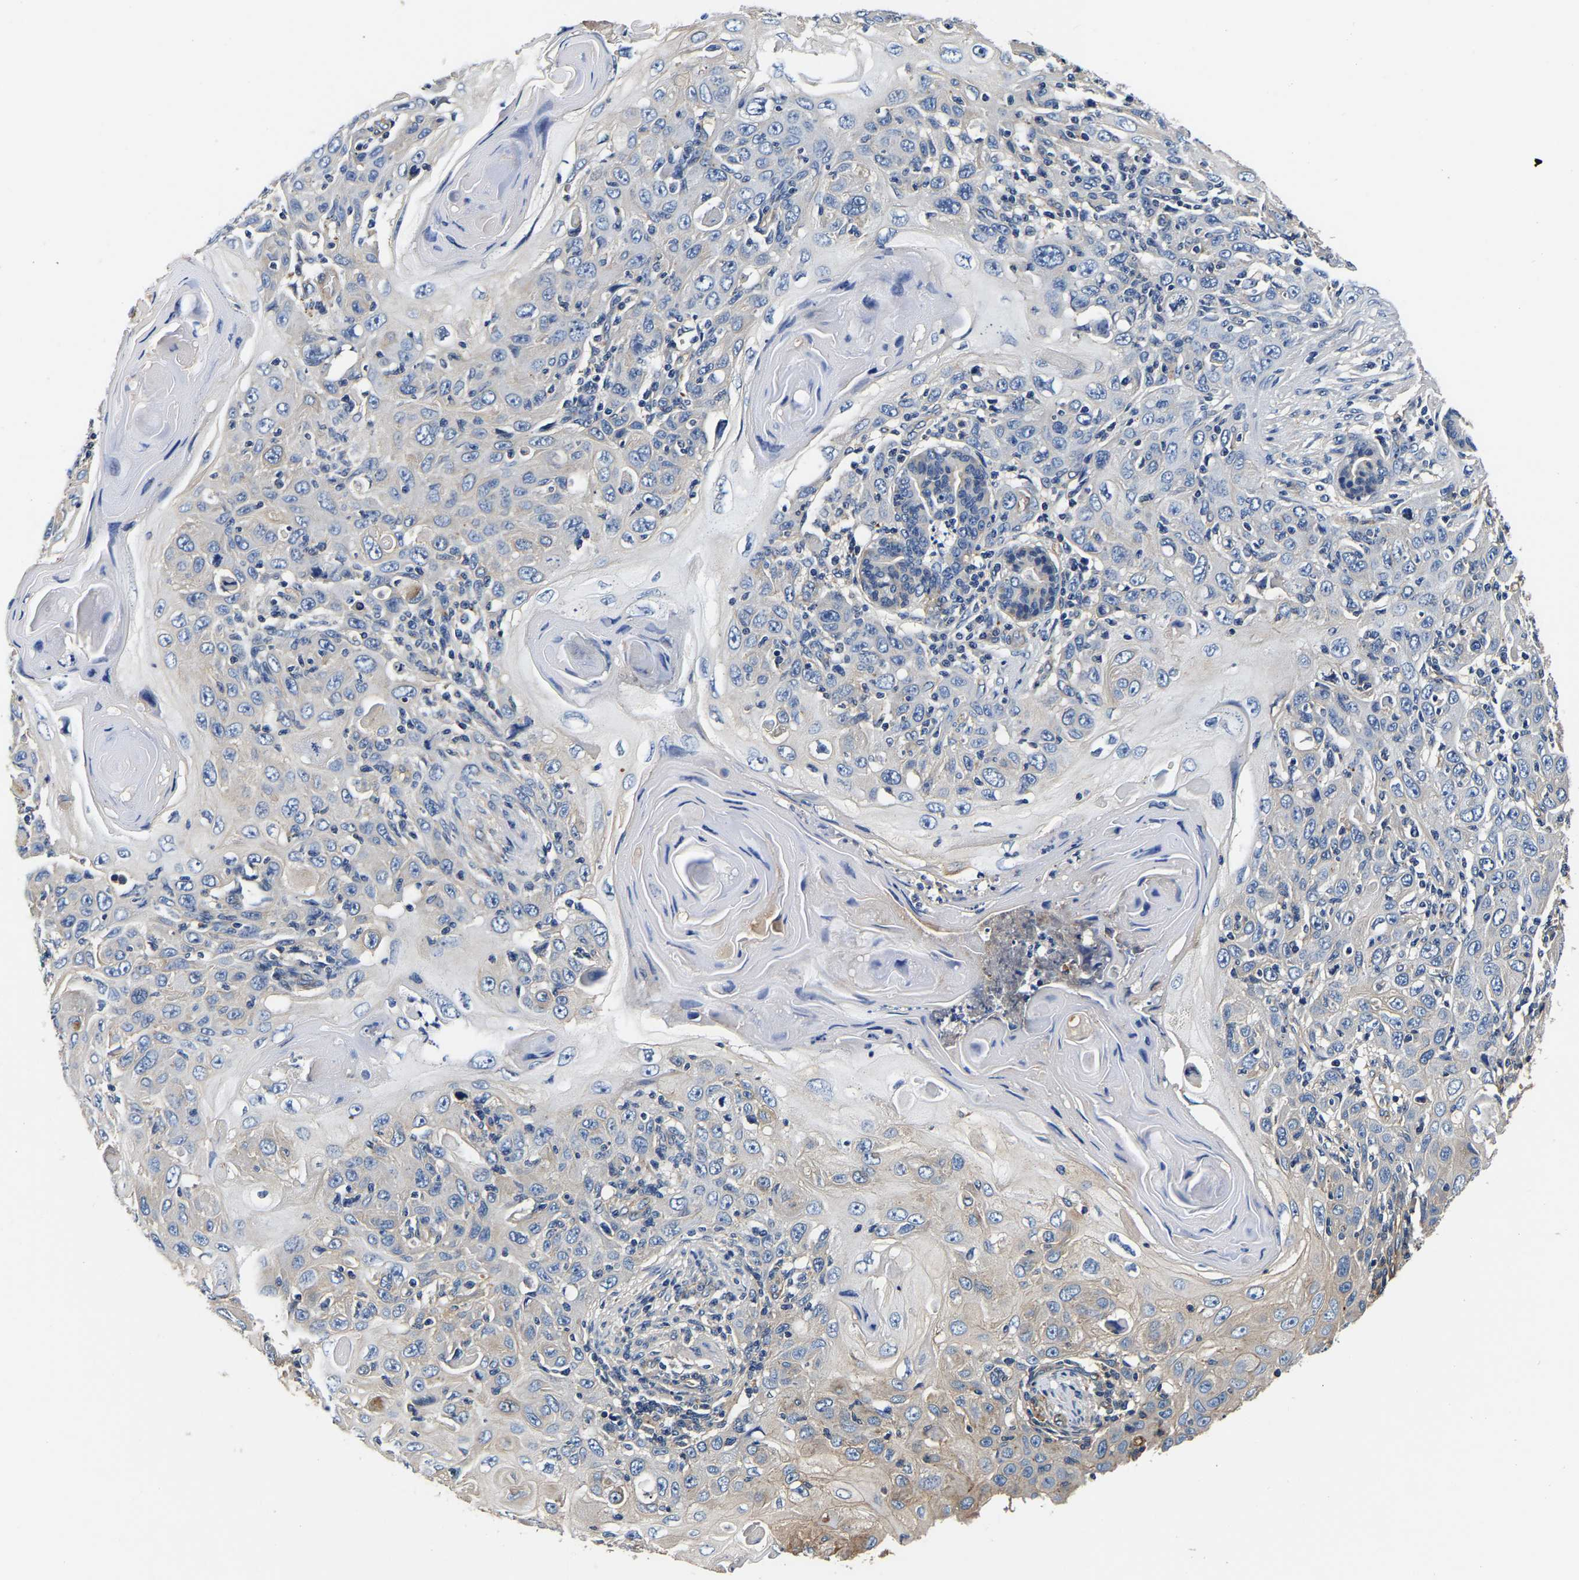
{"staining": {"intensity": "negative", "quantity": "none", "location": "none"}, "tissue": "skin cancer", "cell_type": "Tumor cells", "image_type": "cancer", "snomed": [{"axis": "morphology", "description": "Squamous cell carcinoma, NOS"}, {"axis": "topography", "description": "Skin"}], "caption": "A micrograph of human skin squamous cell carcinoma is negative for staining in tumor cells.", "gene": "SH3GLB1", "patient": {"sex": "female", "age": 88}}